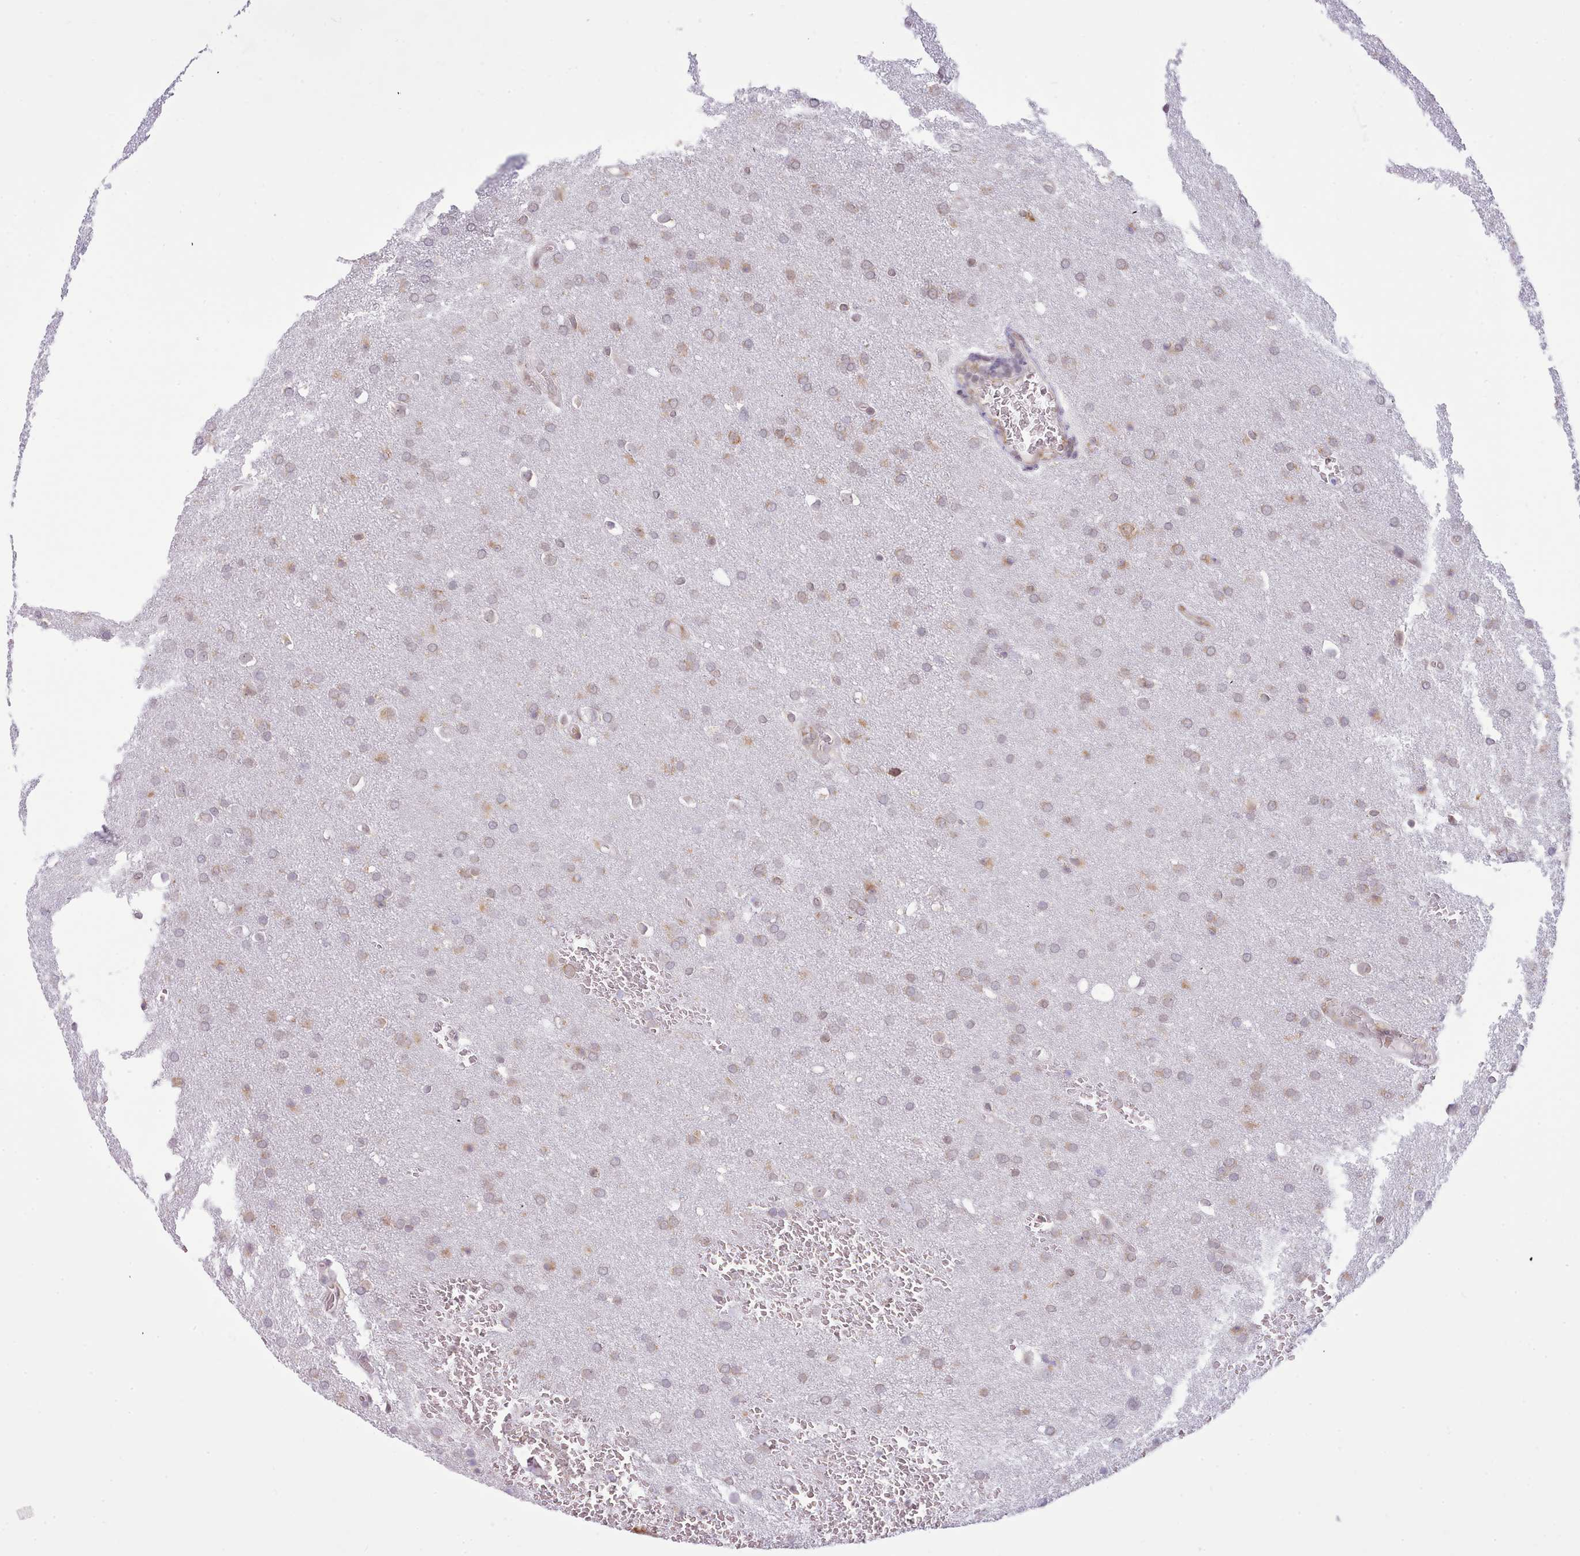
{"staining": {"intensity": "moderate", "quantity": "25%-75%", "location": "cytoplasmic/membranous"}, "tissue": "glioma", "cell_type": "Tumor cells", "image_type": "cancer", "snomed": [{"axis": "morphology", "description": "Glioma, malignant, Low grade"}, {"axis": "topography", "description": "Brain"}], "caption": "Moderate cytoplasmic/membranous protein staining is identified in about 25%-75% of tumor cells in glioma.", "gene": "SEC61B", "patient": {"sex": "female", "age": 32}}